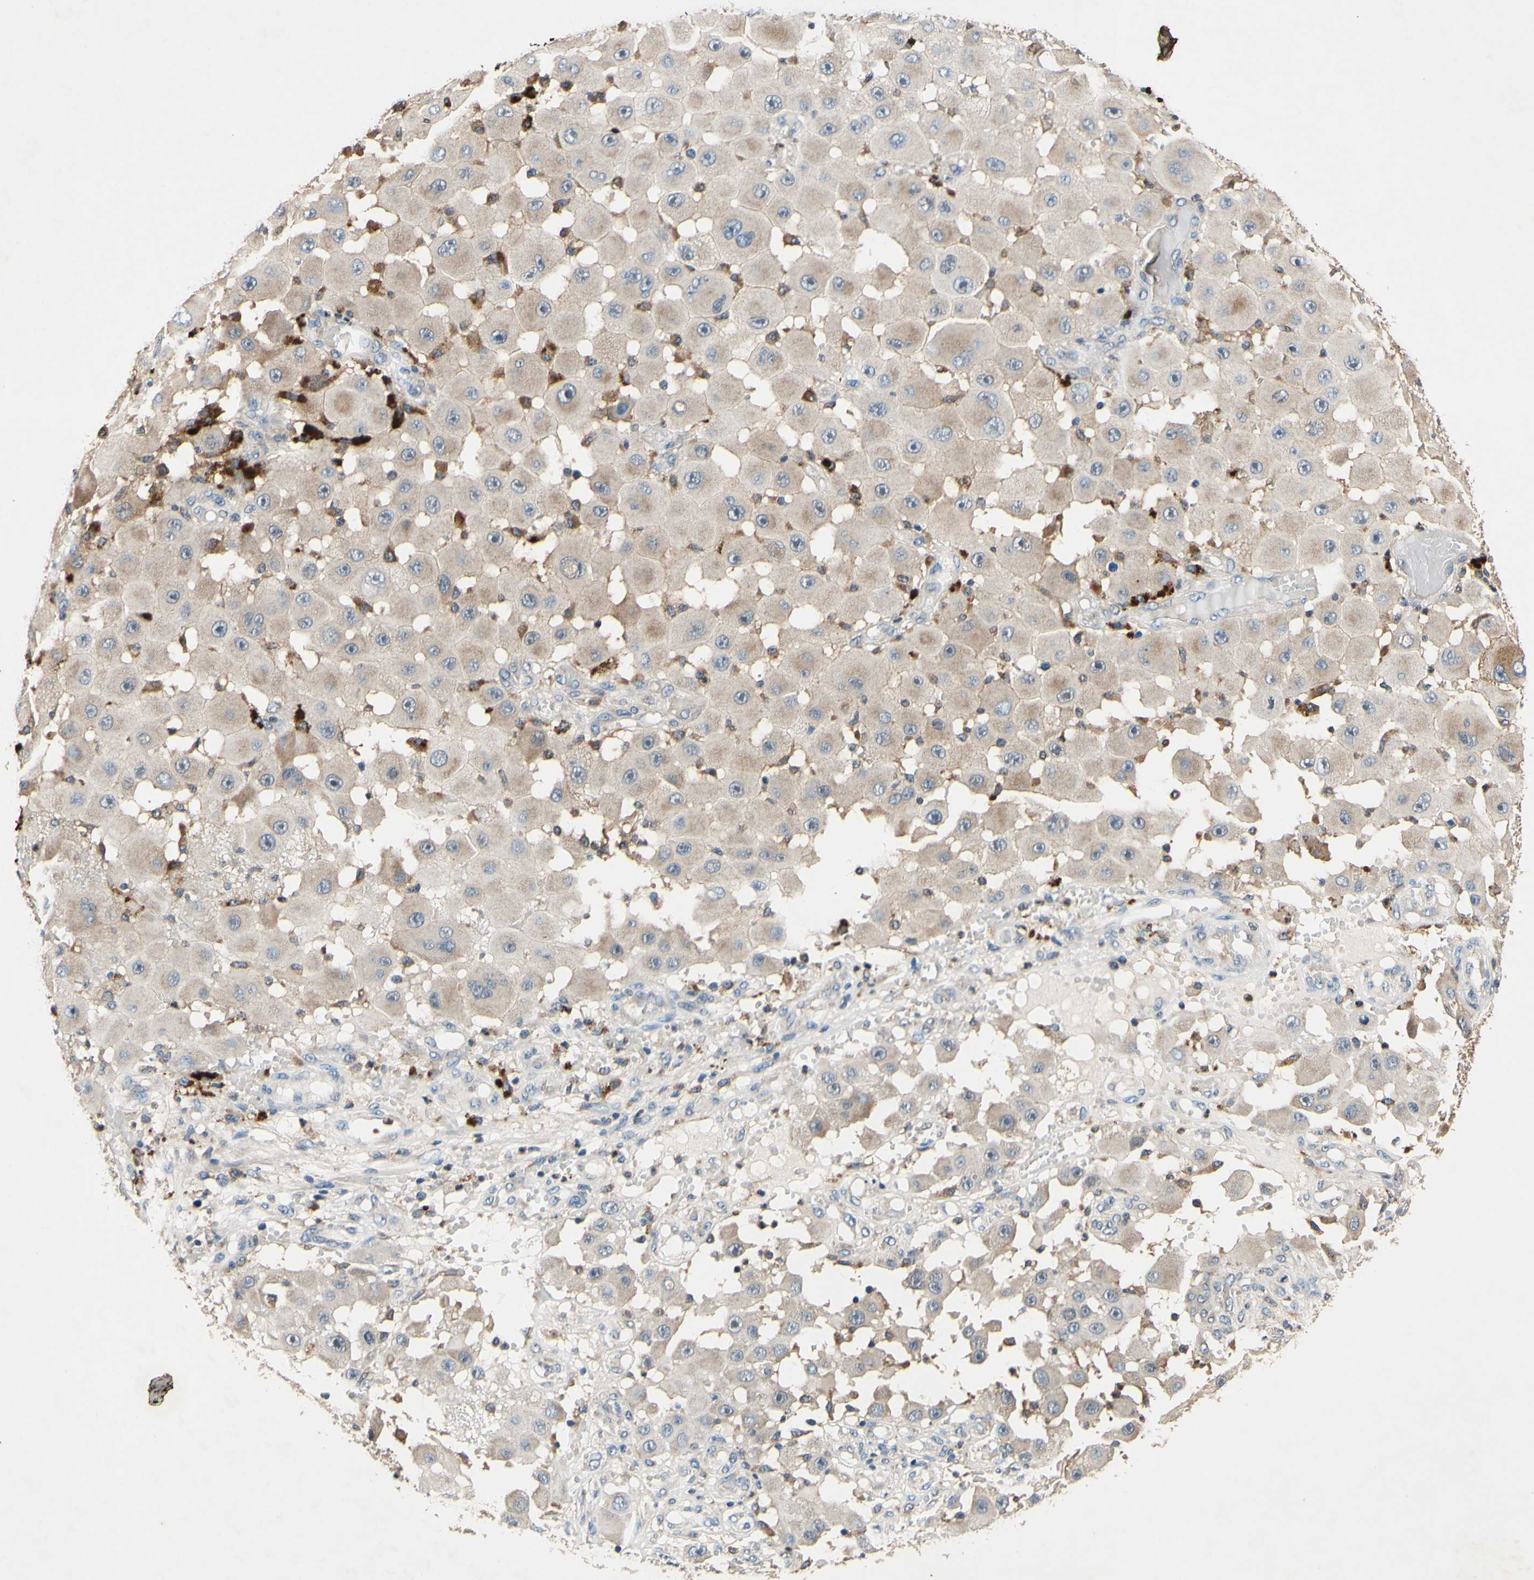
{"staining": {"intensity": "weak", "quantity": ">75%", "location": "cytoplasmic/membranous"}, "tissue": "melanoma", "cell_type": "Tumor cells", "image_type": "cancer", "snomed": [{"axis": "morphology", "description": "Malignant melanoma, NOS"}, {"axis": "topography", "description": "Skin"}], "caption": "Melanoma stained with a protein marker displays weak staining in tumor cells.", "gene": "PLA2G4A", "patient": {"sex": "female", "age": 81}}